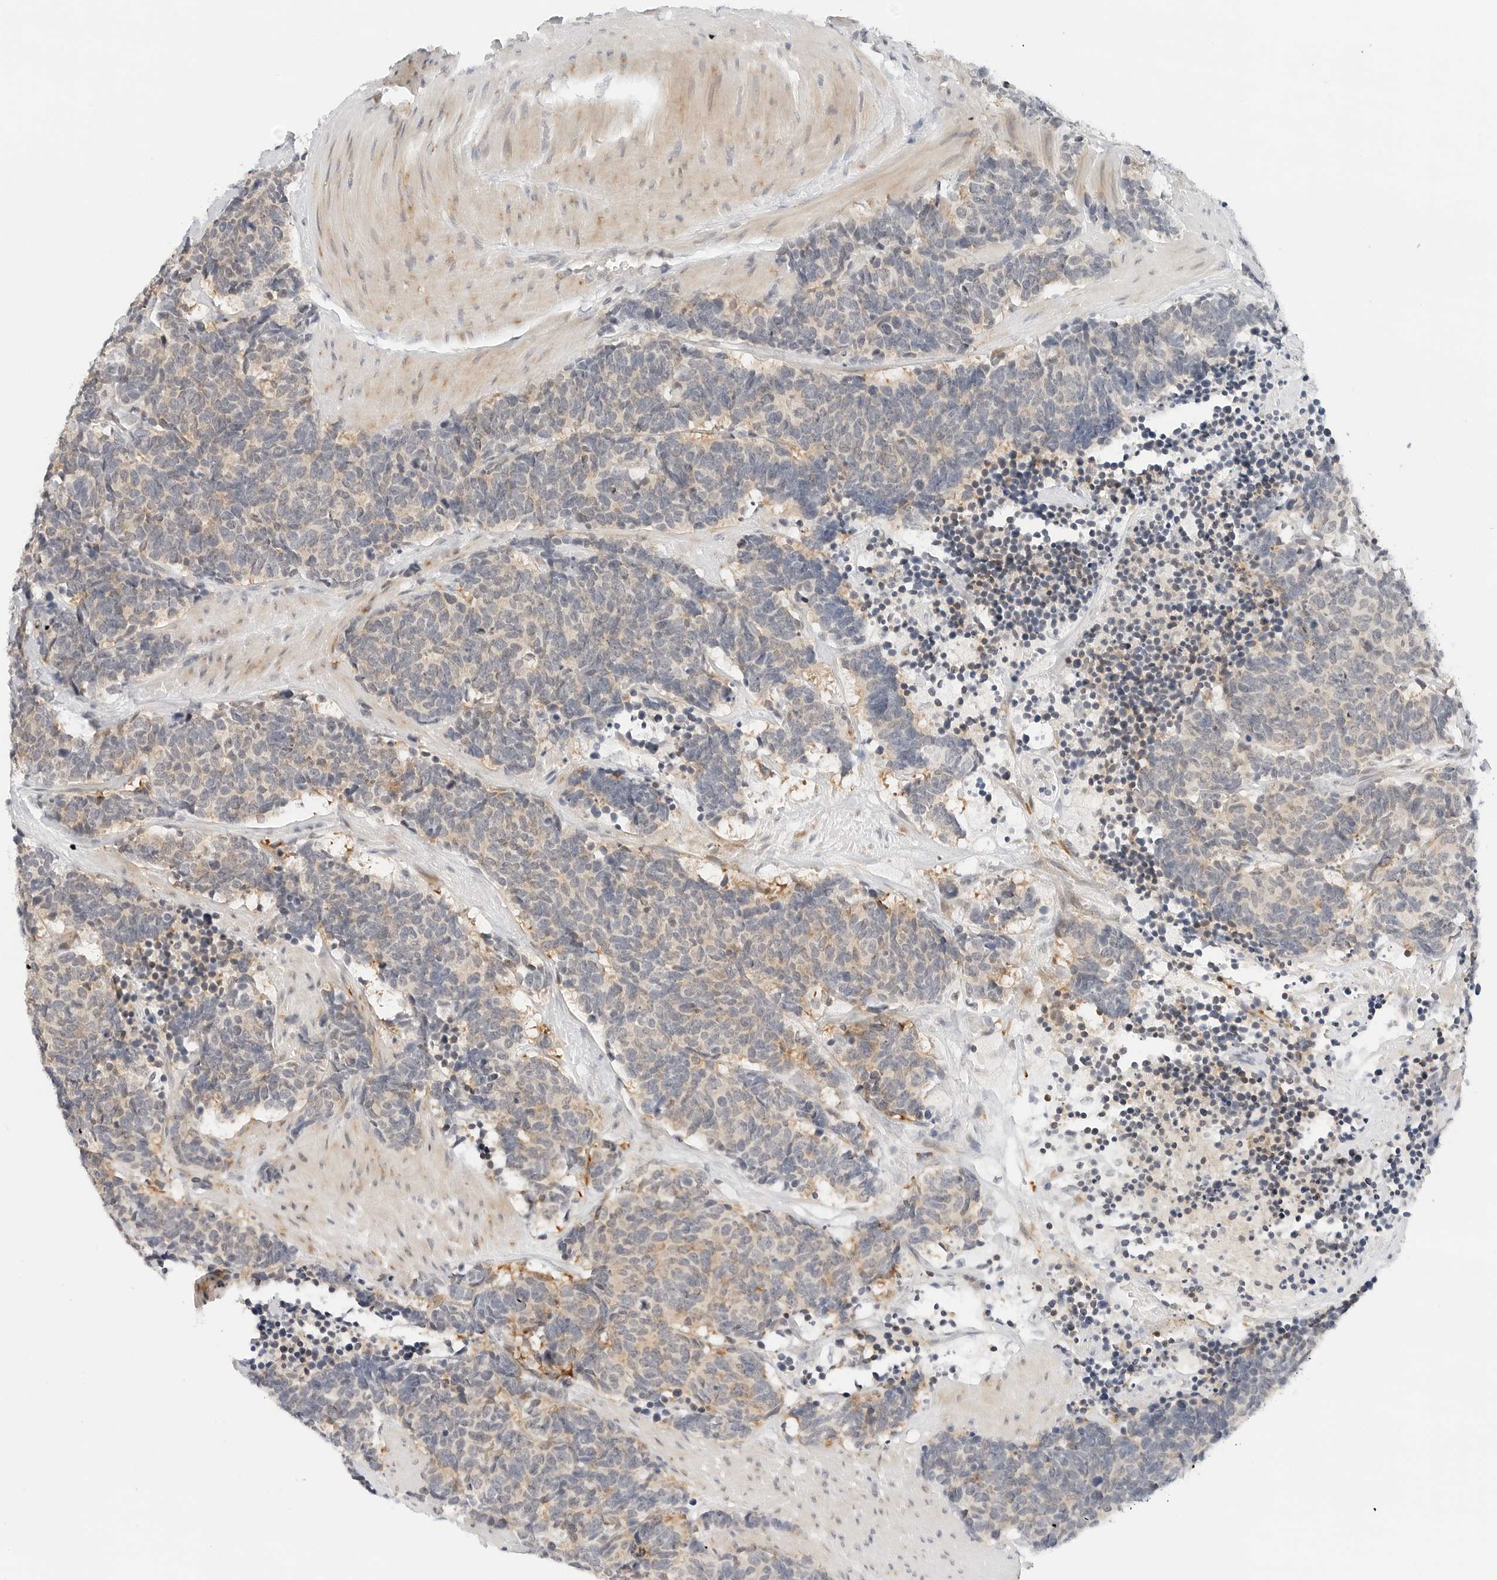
{"staining": {"intensity": "weak", "quantity": "25%-75%", "location": "cytoplasmic/membranous"}, "tissue": "carcinoid", "cell_type": "Tumor cells", "image_type": "cancer", "snomed": [{"axis": "morphology", "description": "Carcinoma, NOS"}, {"axis": "morphology", "description": "Carcinoid, malignant, NOS"}, {"axis": "topography", "description": "Urinary bladder"}], "caption": "The histopathology image shows staining of carcinoid, revealing weak cytoplasmic/membranous protein expression (brown color) within tumor cells.", "gene": "PARP10", "patient": {"sex": "male", "age": 57}}